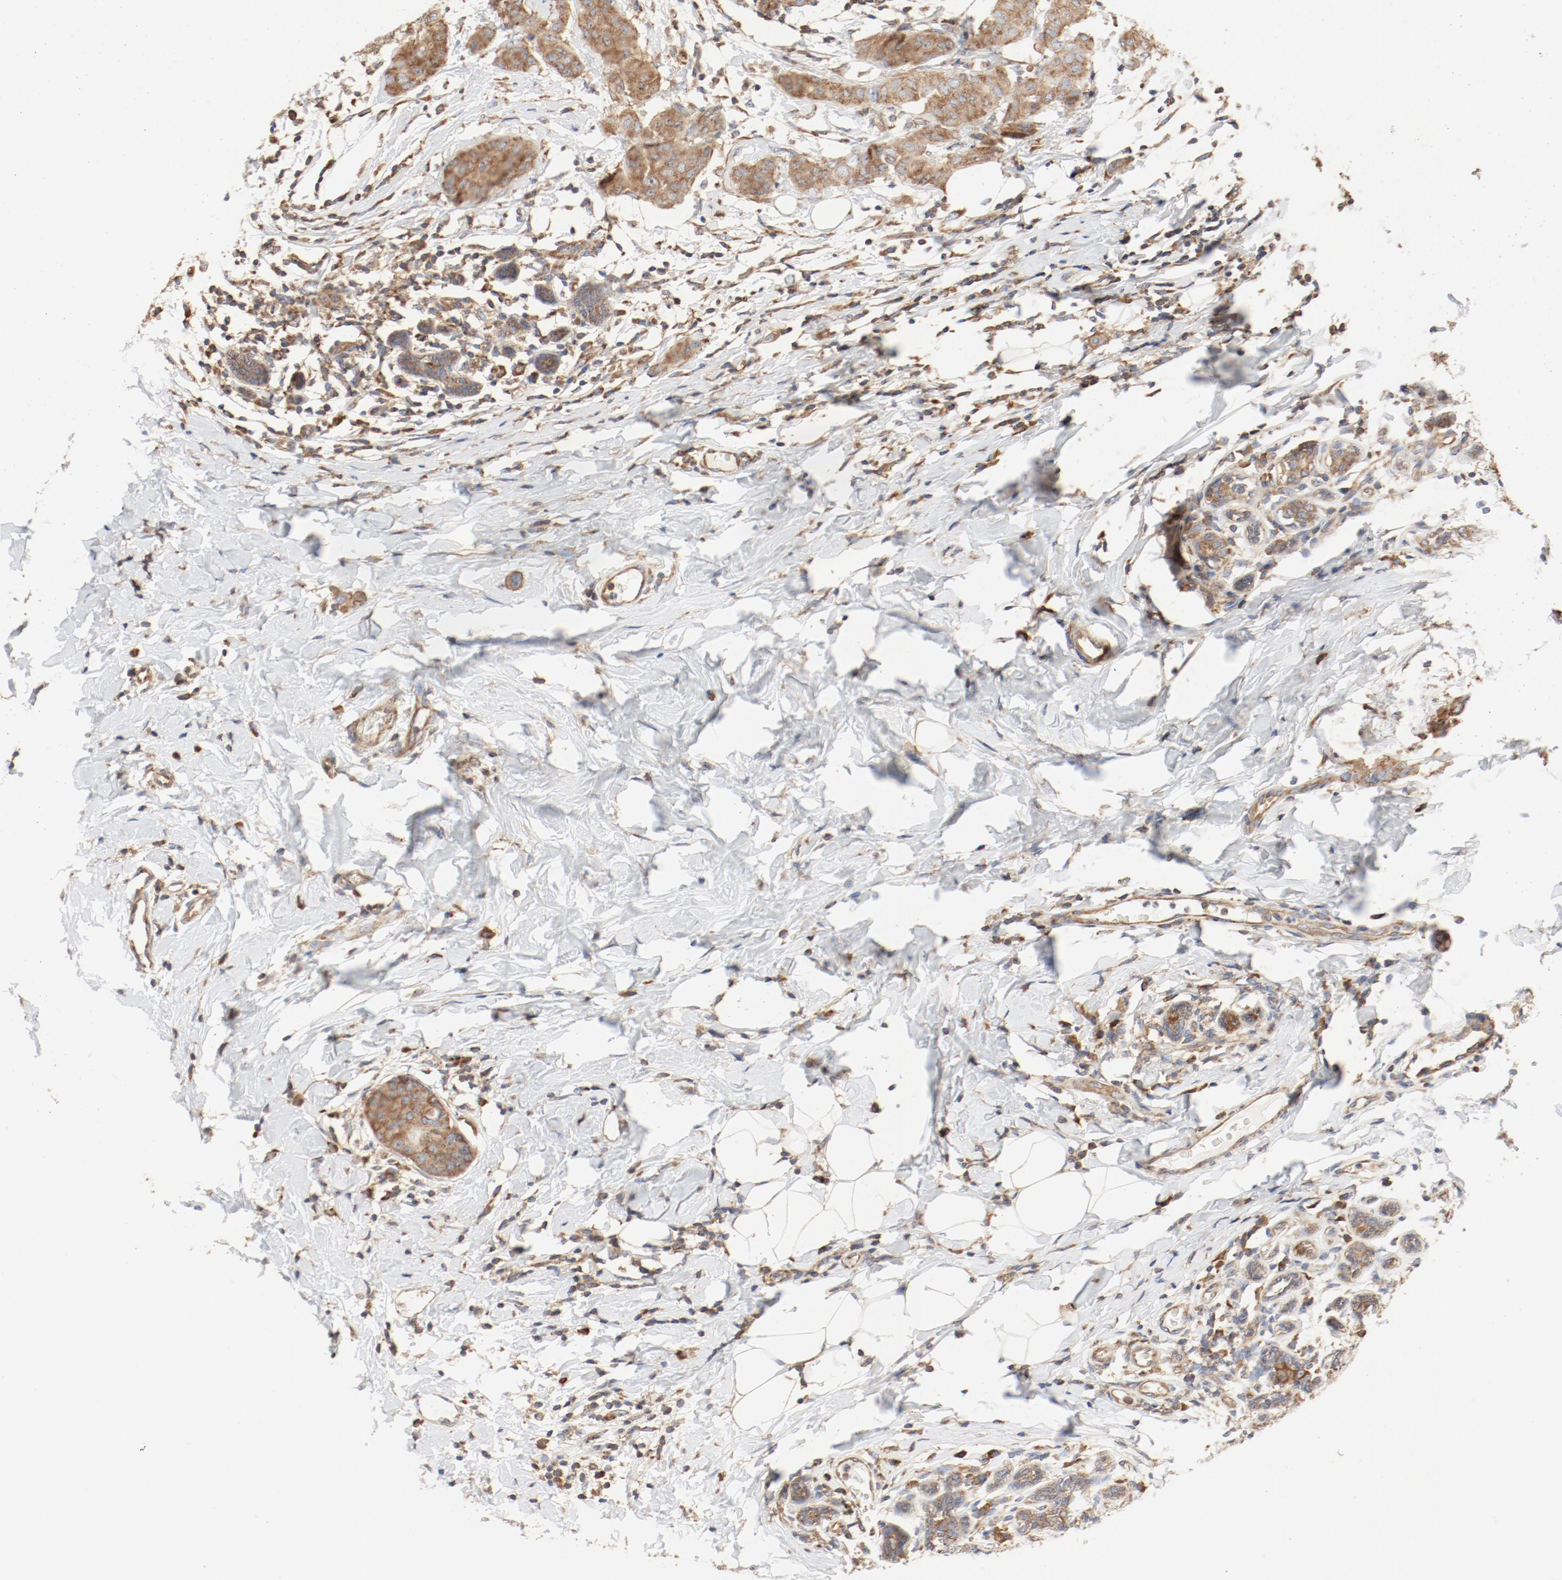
{"staining": {"intensity": "moderate", "quantity": ">75%", "location": "cytoplasmic/membranous"}, "tissue": "breast cancer", "cell_type": "Tumor cells", "image_type": "cancer", "snomed": [{"axis": "morphology", "description": "Duct carcinoma"}, {"axis": "topography", "description": "Breast"}], "caption": "Immunohistochemical staining of human breast intraductal carcinoma displays moderate cytoplasmic/membranous protein staining in about >75% of tumor cells.", "gene": "RPS6", "patient": {"sex": "female", "age": 40}}